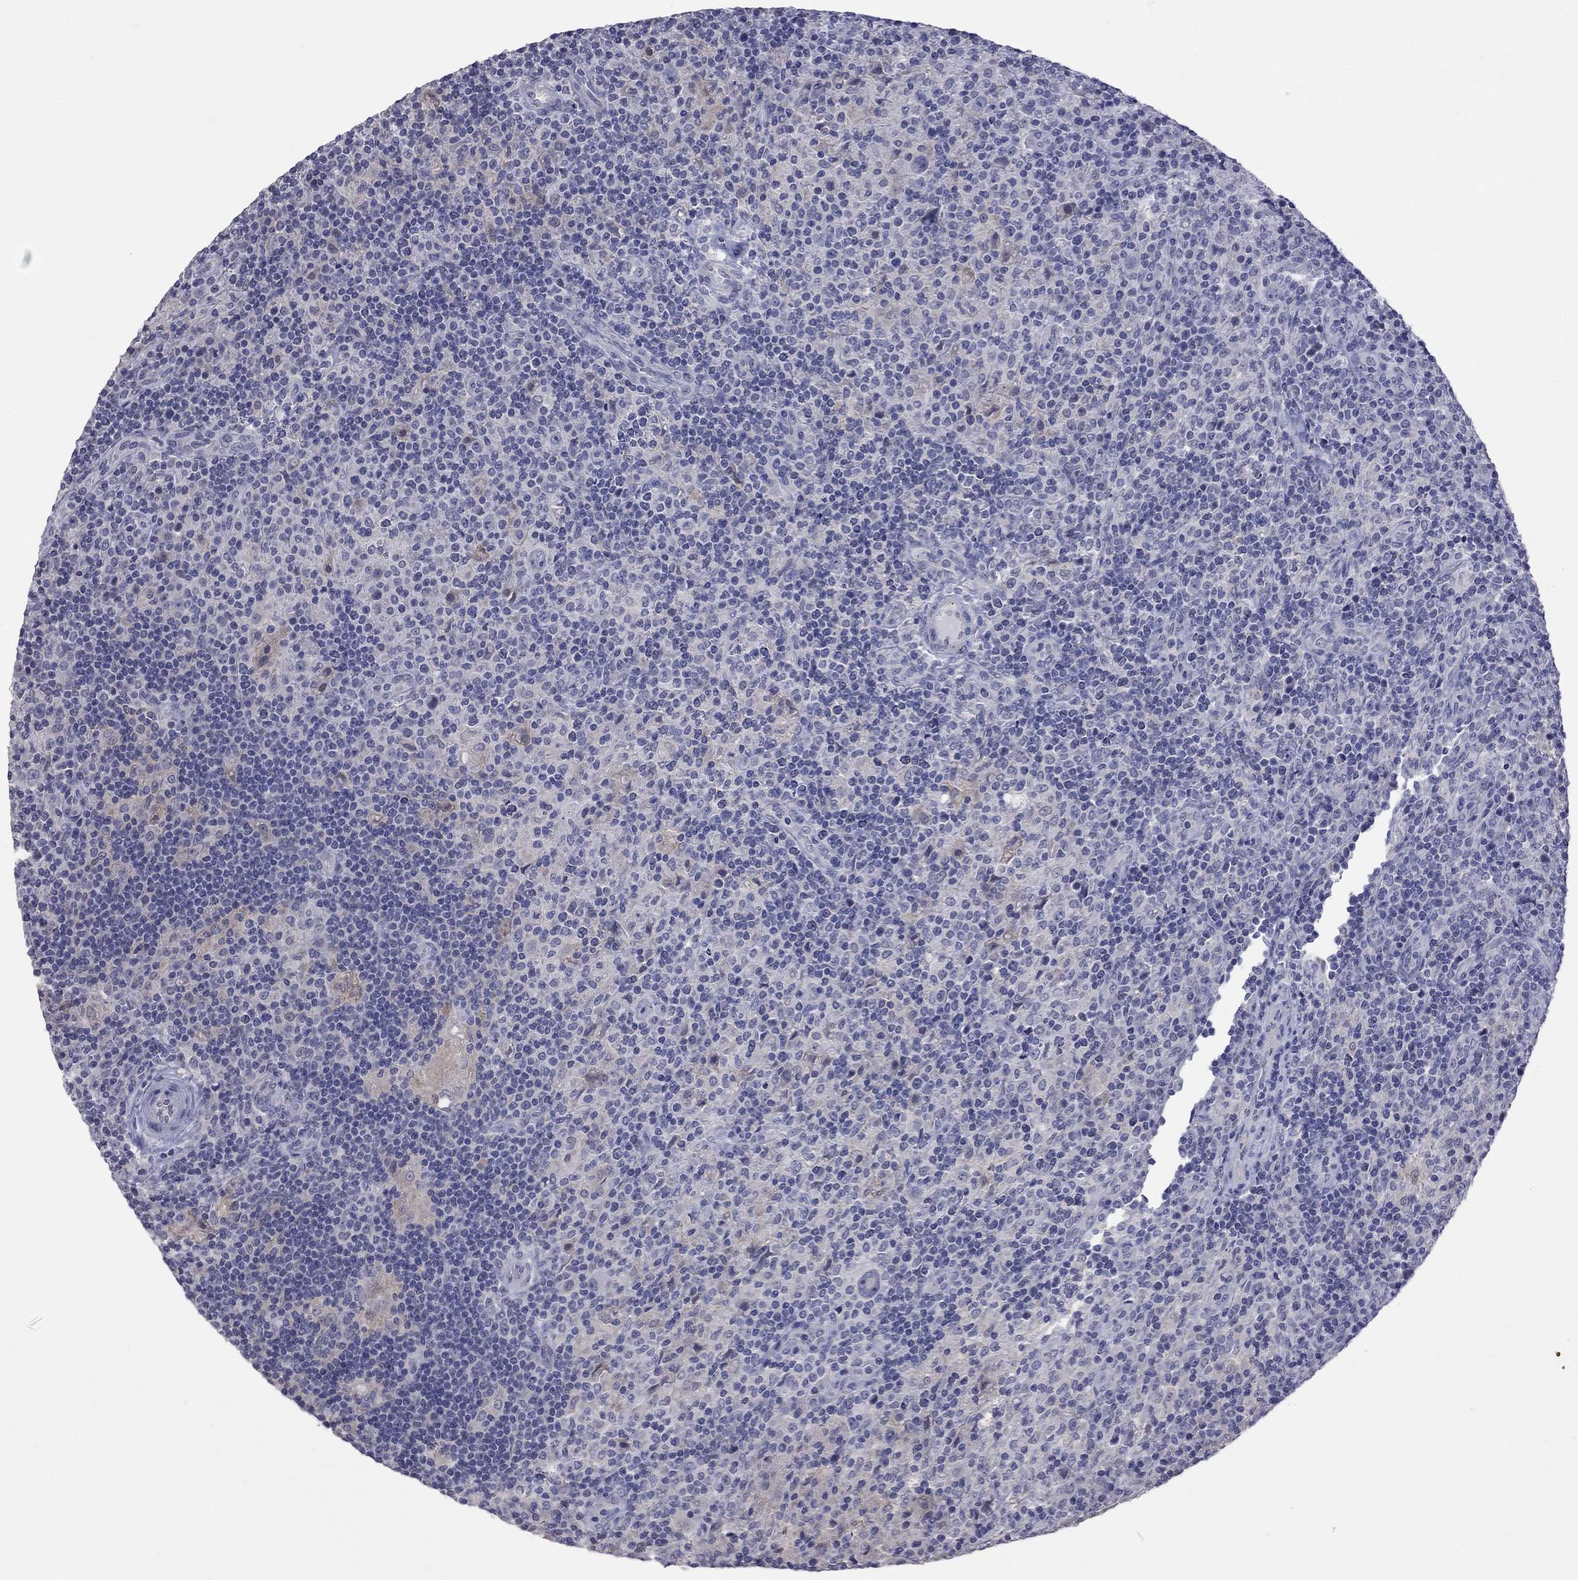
{"staining": {"intensity": "negative", "quantity": "none", "location": "none"}, "tissue": "lymphoma", "cell_type": "Tumor cells", "image_type": "cancer", "snomed": [{"axis": "morphology", "description": "Hodgkin's disease, NOS"}, {"axis": "topography", "description": "Lymph node"}], "caption": "This is an IHC micrograph of lymphoma. There is no expression in tumor cells.", "gene": "HYLS1", "patient": {"sex": "male", "age": 70}}